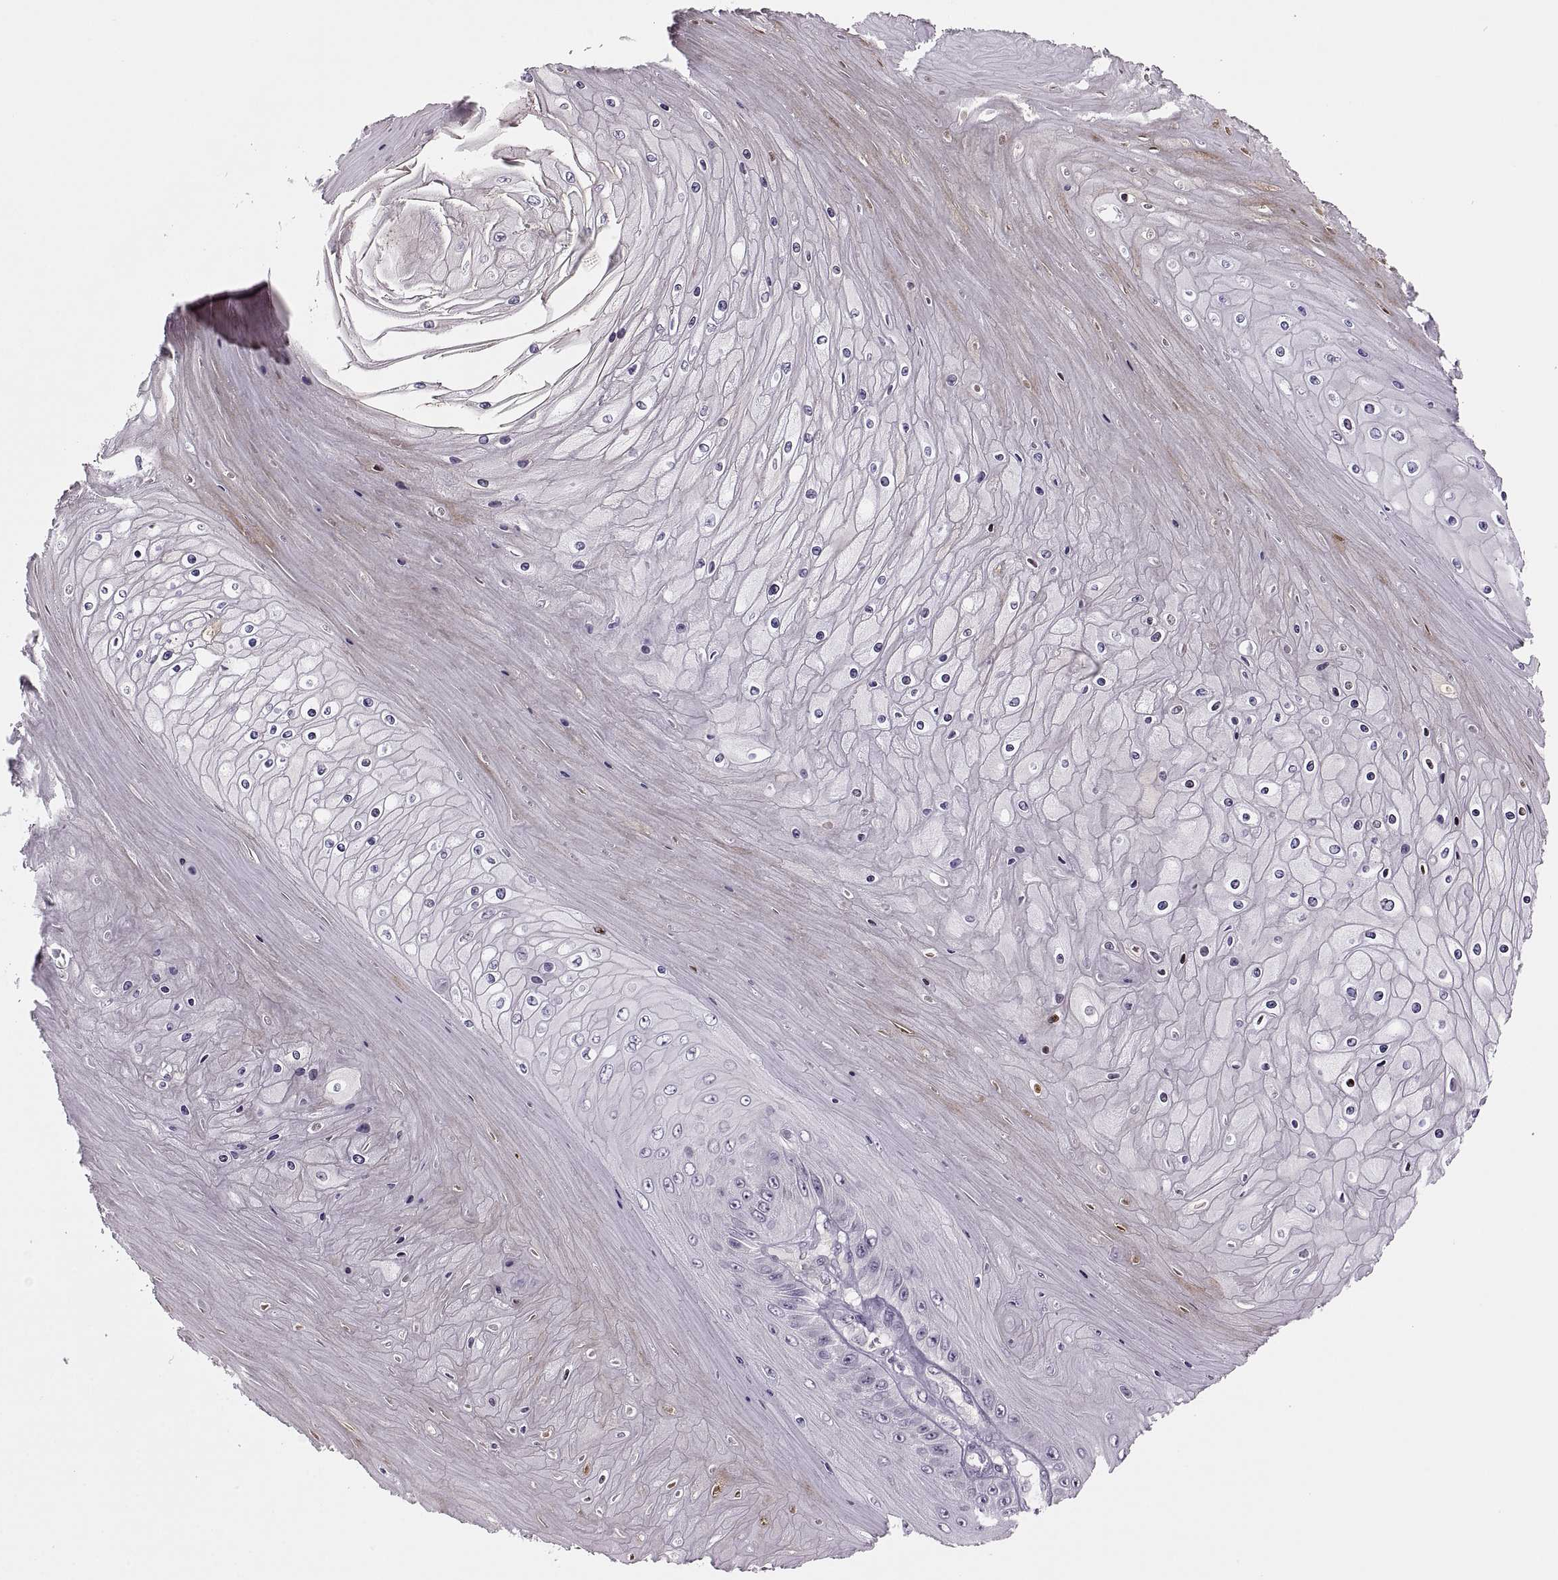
{"staining": {"intensity": "negative", "quantity": "none", "location": "none"}, "tissue": "skin cancer", "cell_type": "Tumor cells", "image_type": "cancer", "snomed": [{"axis": "morphology", "description": "Squamous cell carcinoma, NOS"}, {"axis": "topography", "description": "Skin"}], "caption": "There is no significant staining in tumor cells of skin cancer (squamous cell carcinoma). (Immunohistochemistry (ihc), brightfield microscopy, high magnification).", "gene": "CHCT1", "patient": {"sex": "male", "age": 62}}